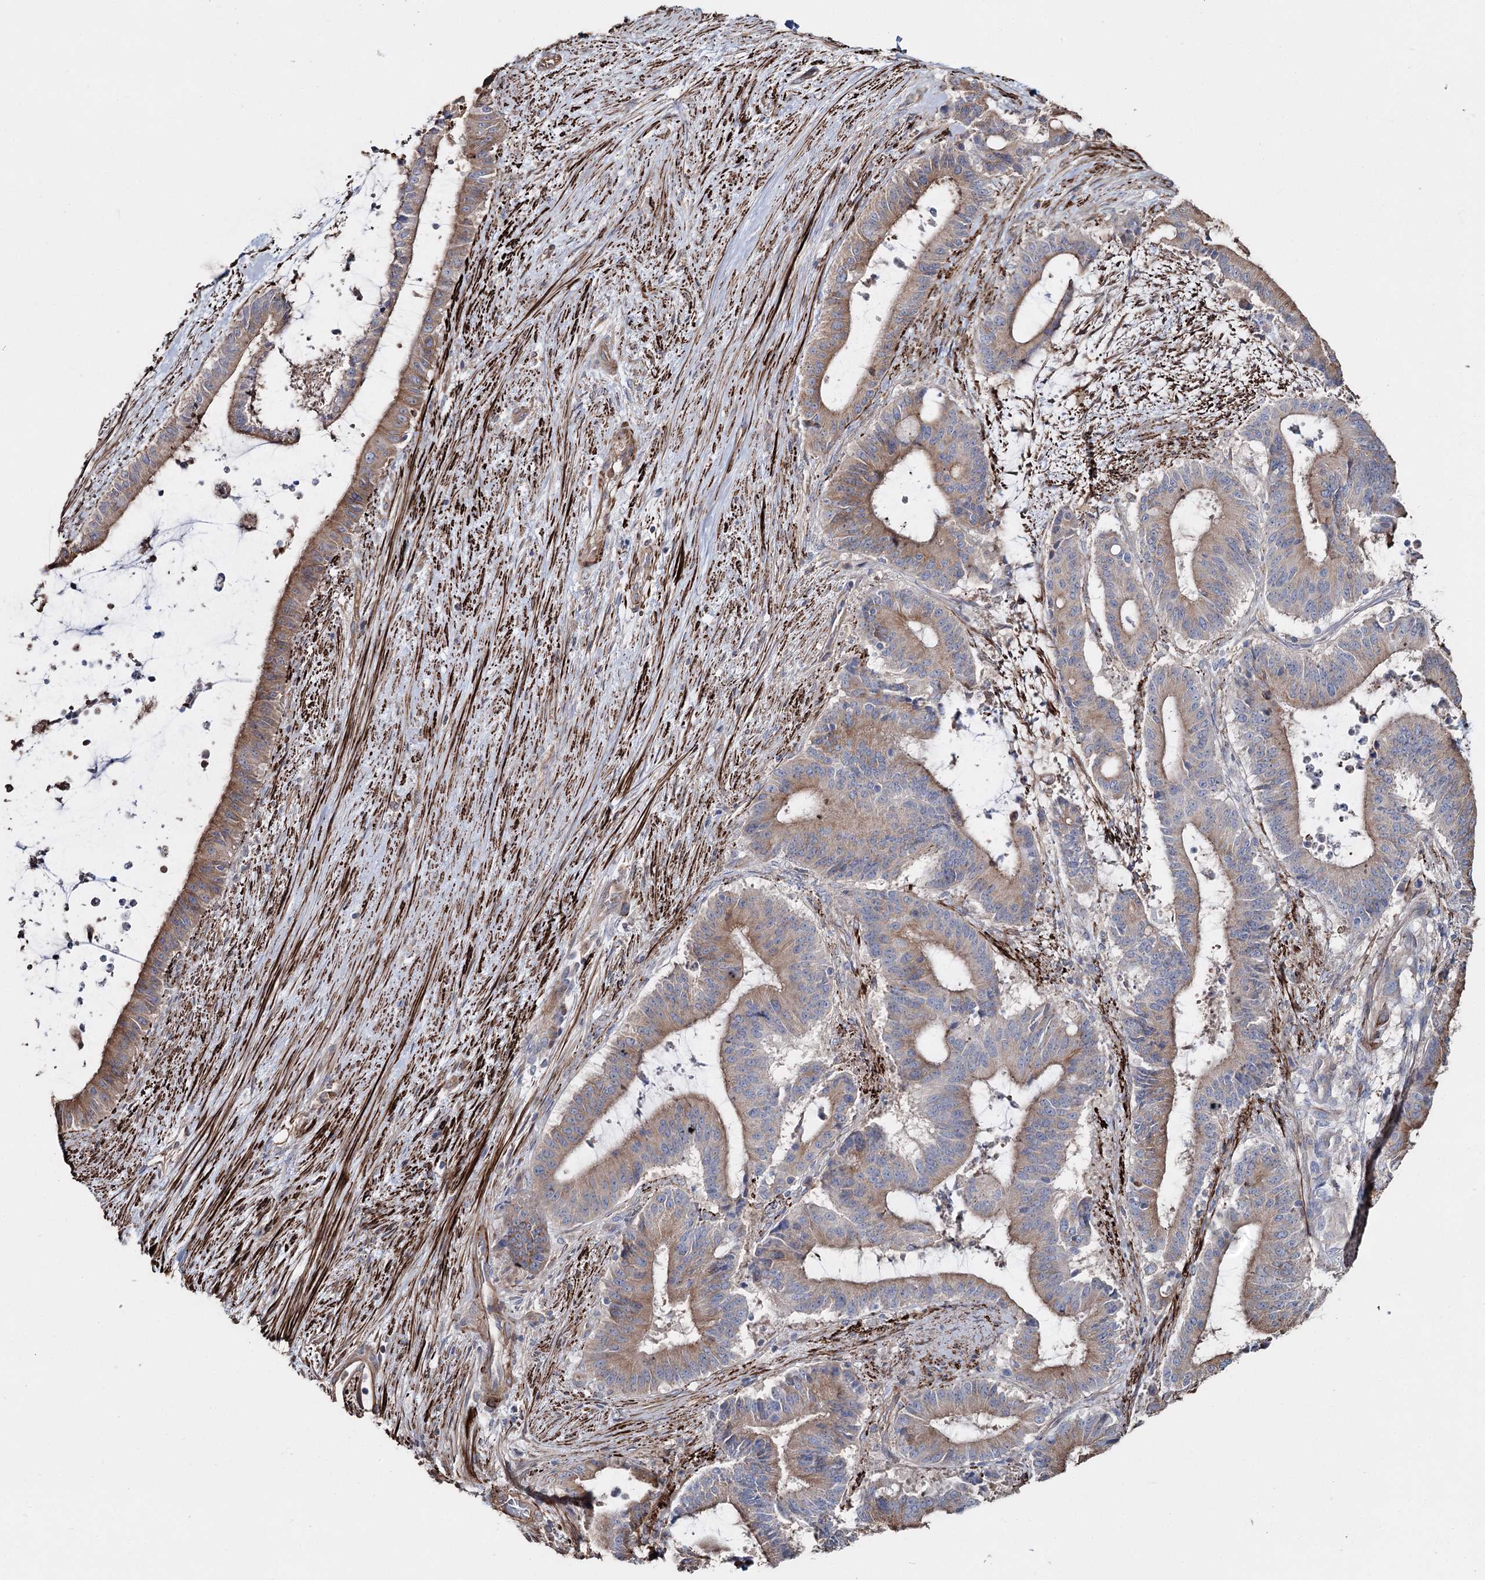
{"staining": {"intensity": "moderate", "quantity": ">75%", "location": "cytoplasmic/membranous"}, "tissue": "liver cancer", "cell_type": "Tumor cells", "image_type": "cancer", "snomed": [{"axis": "morphology", "description": "Normal tissue, NOS"}, {"axis": "morphology", "description": "Cholangiocarcinoma"}, {"axis": "topography", "description": "Liver"}, {"axis": "topography", "description": "Peripheral nerve tissue"}], "caption": "Immunohistochemistry image of neoplastic tissue: human liver cancer stained using immunohistochemistry reveals medium levels of moderate protein expression localized specifically in the cytoplasmic/membranous of tumor cells, appearing as a cytoplasmic/membranous brown color.", "gene": "SUMF1", "patient": {"sex": "female", "age": 73}}